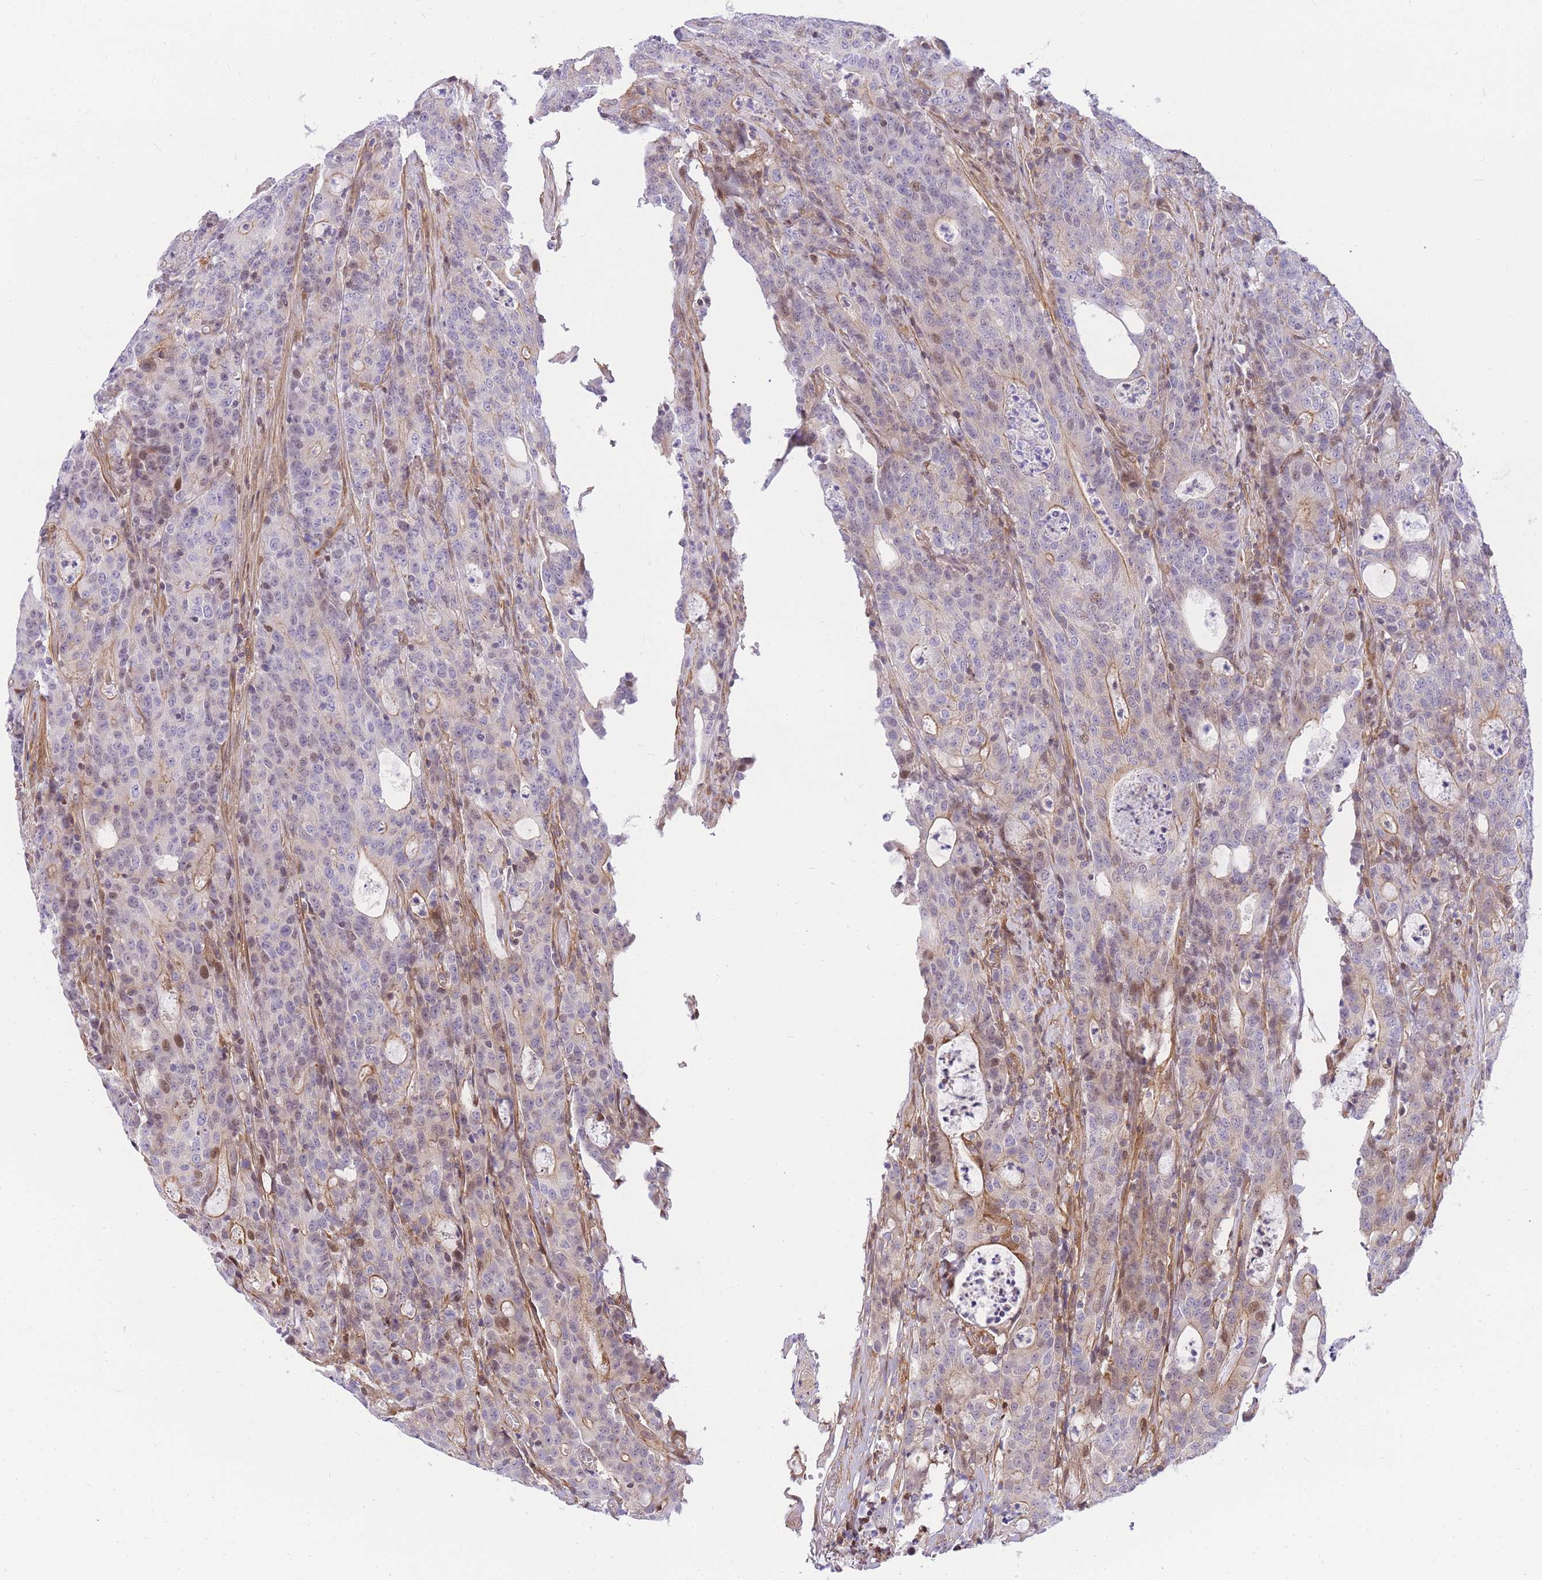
{"staining": {"intensity": "moderate", "quantity": "<25%", "location": "cytoplasmic/membranous,nuclear"}, "tissue": "colorectal cancer", "cell_type": "Tumor cells", "image_type": "cancer", "snomed": [{"axis": "morphology", "description": "Adenocarcinoma, NOS"}, {"axis": "topography", "description": "Colon"}], "caption": "Tumor cells show low levels of moderate cytoplasmic/membranous and nuclear positivity in about <25% of cells in colorectal adenocarcinoma.", "gene": "S100PBP", "patient": {"sex": "male", "age": 83}}